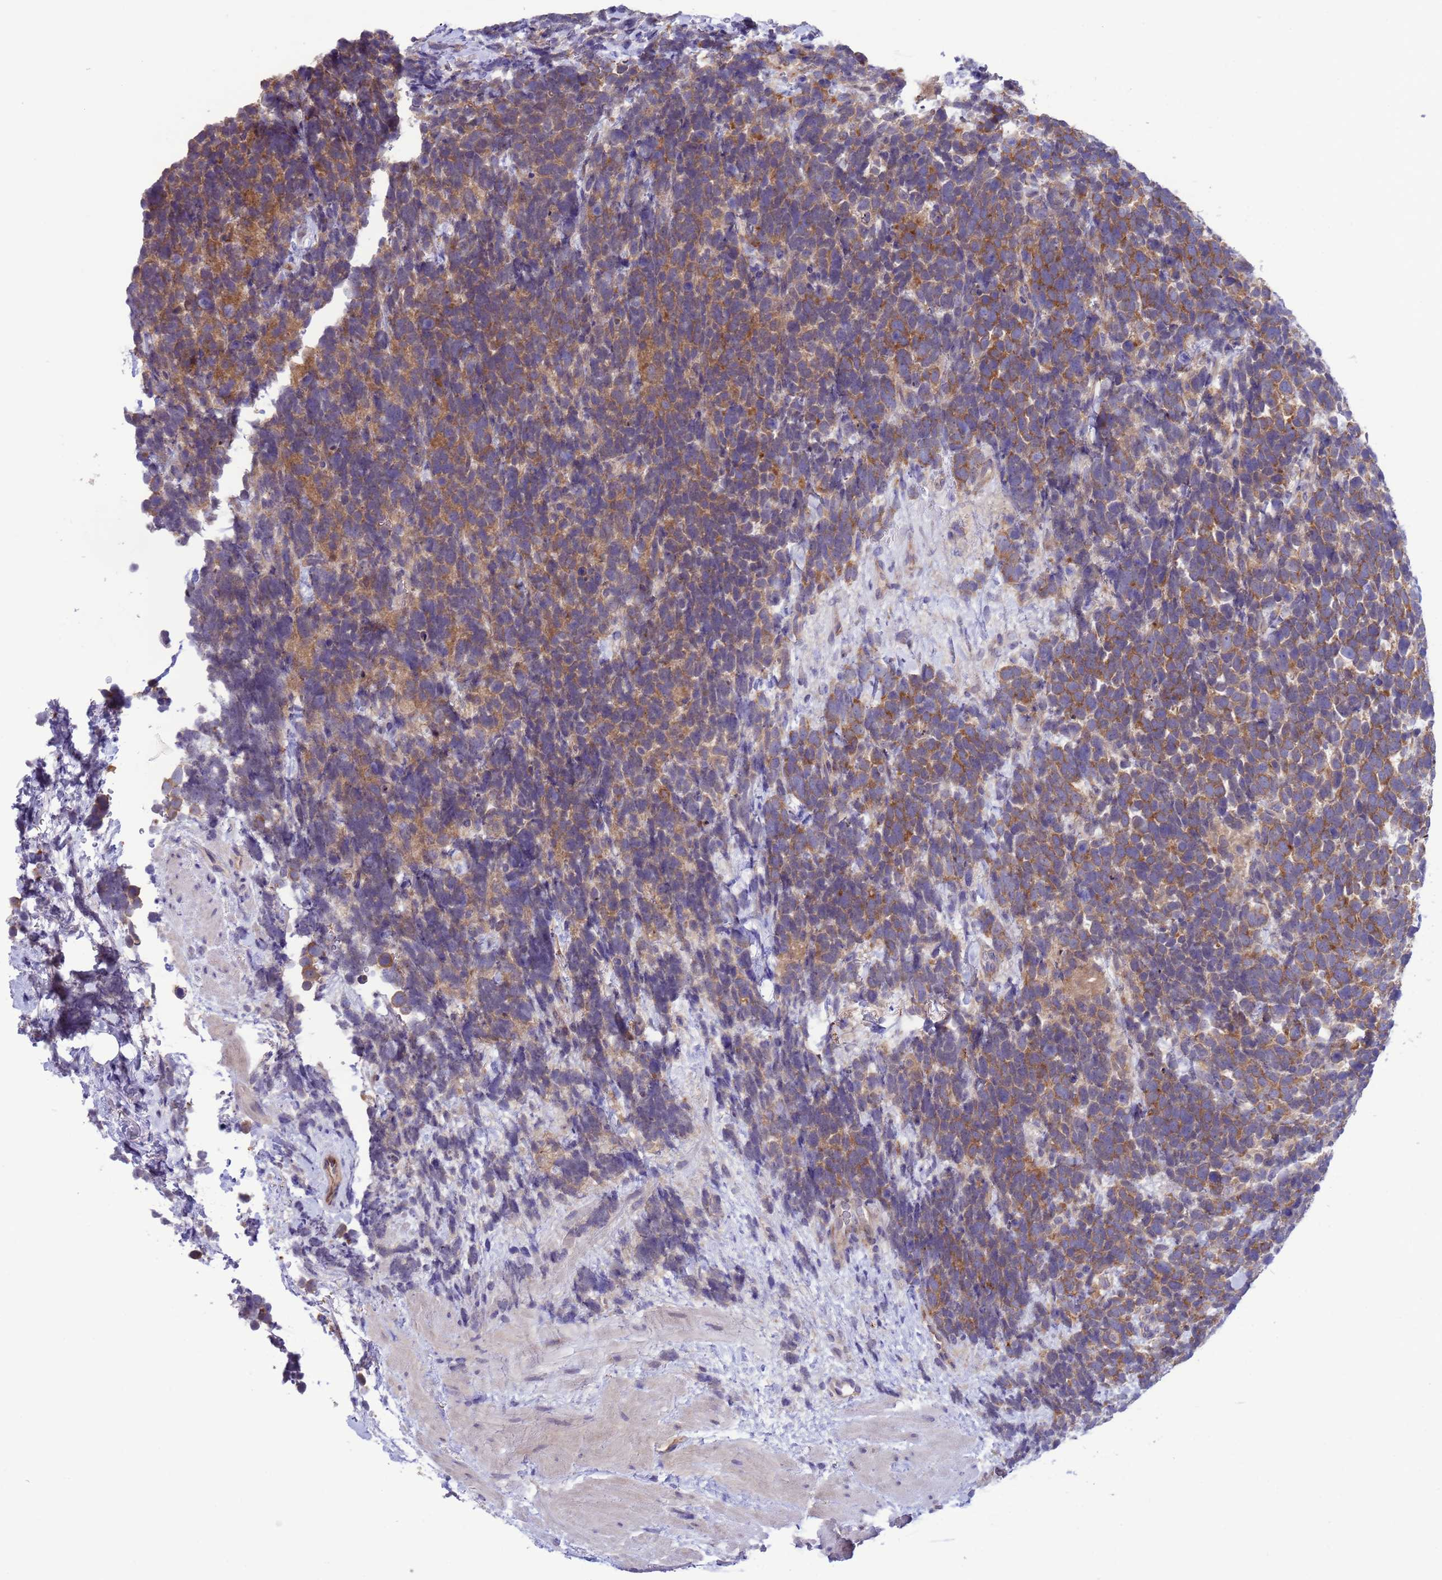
{"staining": {"intensity": "moderate", "quantity": "25%-75%", "location": "cytoplasmic/membranous"}, "tissue": "urothelial cancer", "cell_type": "Tumor cells", "image_type": "cancer", "snomed": [{"axis": "morphology", "description": "Urothelial carcinoma, High grade"}, {"axis": "topography", "description": "Urinary bladder"}], "caption": "A medium amount of moderate cytoplasmic/membranous expression is appreciated in about 25%-75% of tumor cells in urothelial cancer tissue.", "gene": "GJA10", "patient": {"sex": "female", "age": 82}}